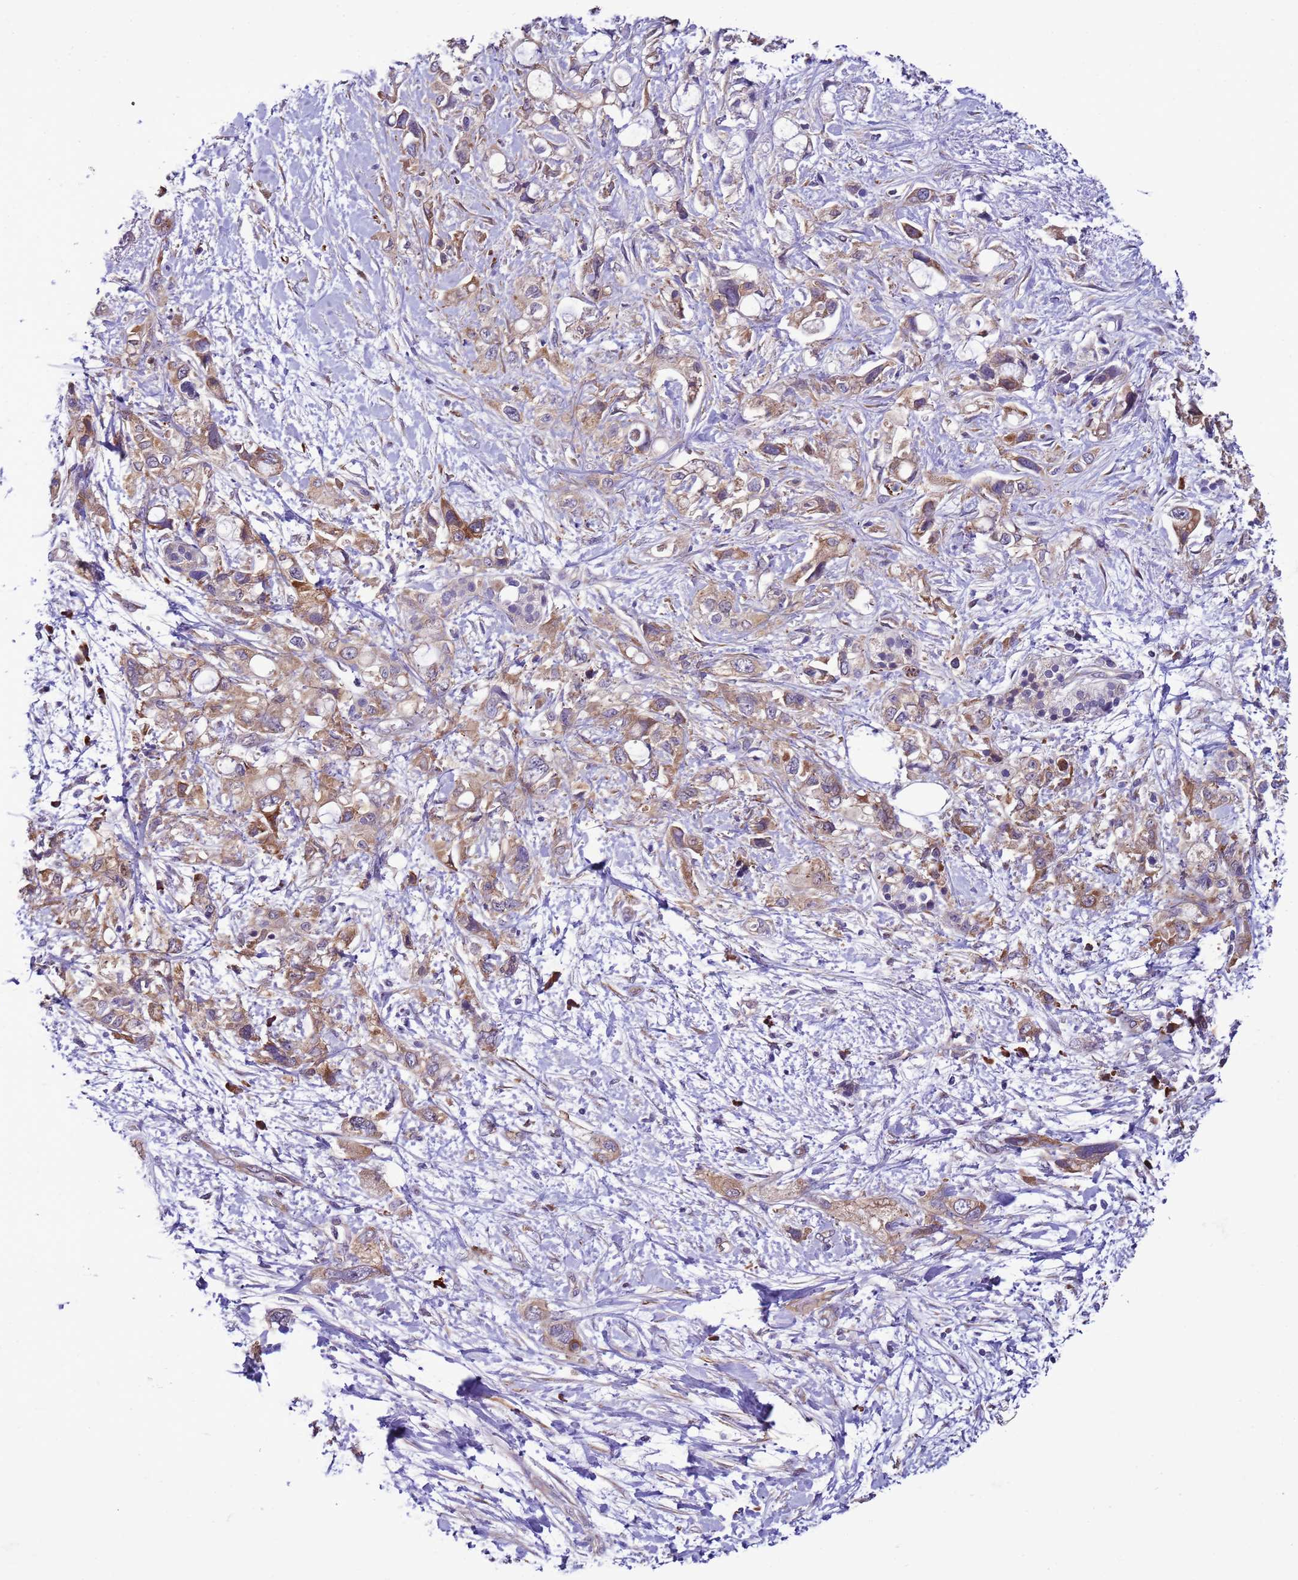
{"staining": {"intensity": "weak", "quantity": ">75%", "location": "cytoplasmic/membranous"}, "tissue": "pancreatic cancer", "cell_type": "Tumor cells", "image_type": "cancer", "snomed": [{"axis": "morphology", "description": "Adenocarcinoma, NOS"}, {"axis": "topography", "description": "Pancreas"}], "caption": "Immunohistochemical staining of pancreatic cancer displays low levels of weak cytoplasmic/membranous protein positivity in about >75% of tumor cells. The staining was performed using DAB (3,3'-diaminobenzidine), with brown indicating positive protein expression. Nuclei are stained blue with hematoxylin.", "gene": "GEN1", "patient": {"sex": "female", "age": 56}}